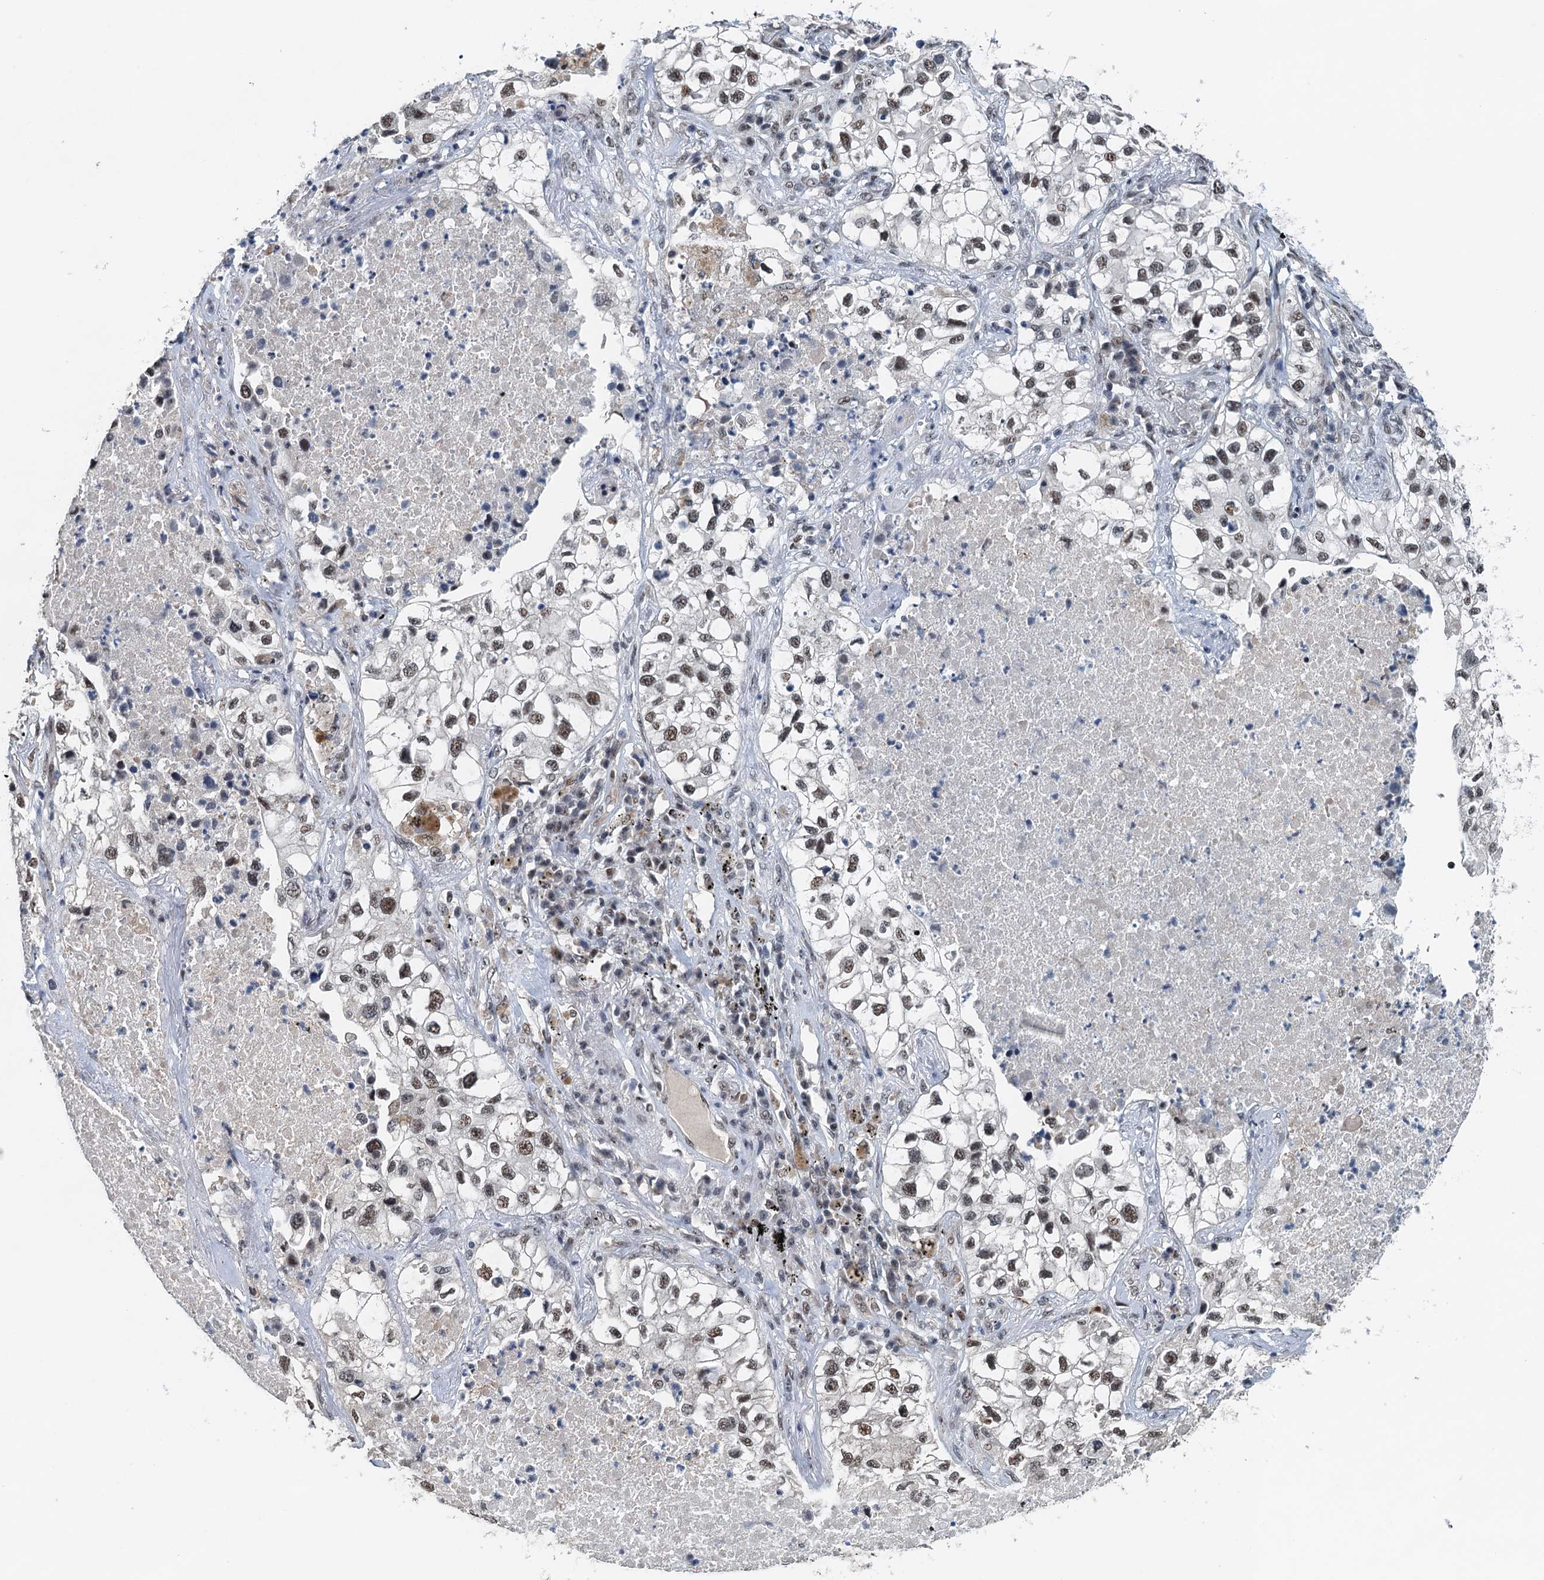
{"staining": {"intensity": "moderate", "quantity": ">75%", "location": "nuclear"}, "tissue": "lung cancer", "cell_type": "Tumor cells", "image_type": "cancer", "snomed": [{"axis": "morphology", "description": "Adenocarcinoma, NOS"}, {"axis": "topography", "description": "Lung"}], "caption": "Lung cancer (adenocarcinoma) tissue exhibits moderate nuclear positivity in approximately >75% of tumor cells", "gene": "MTA3", "patient": {"sex": "male", "age": 63}}